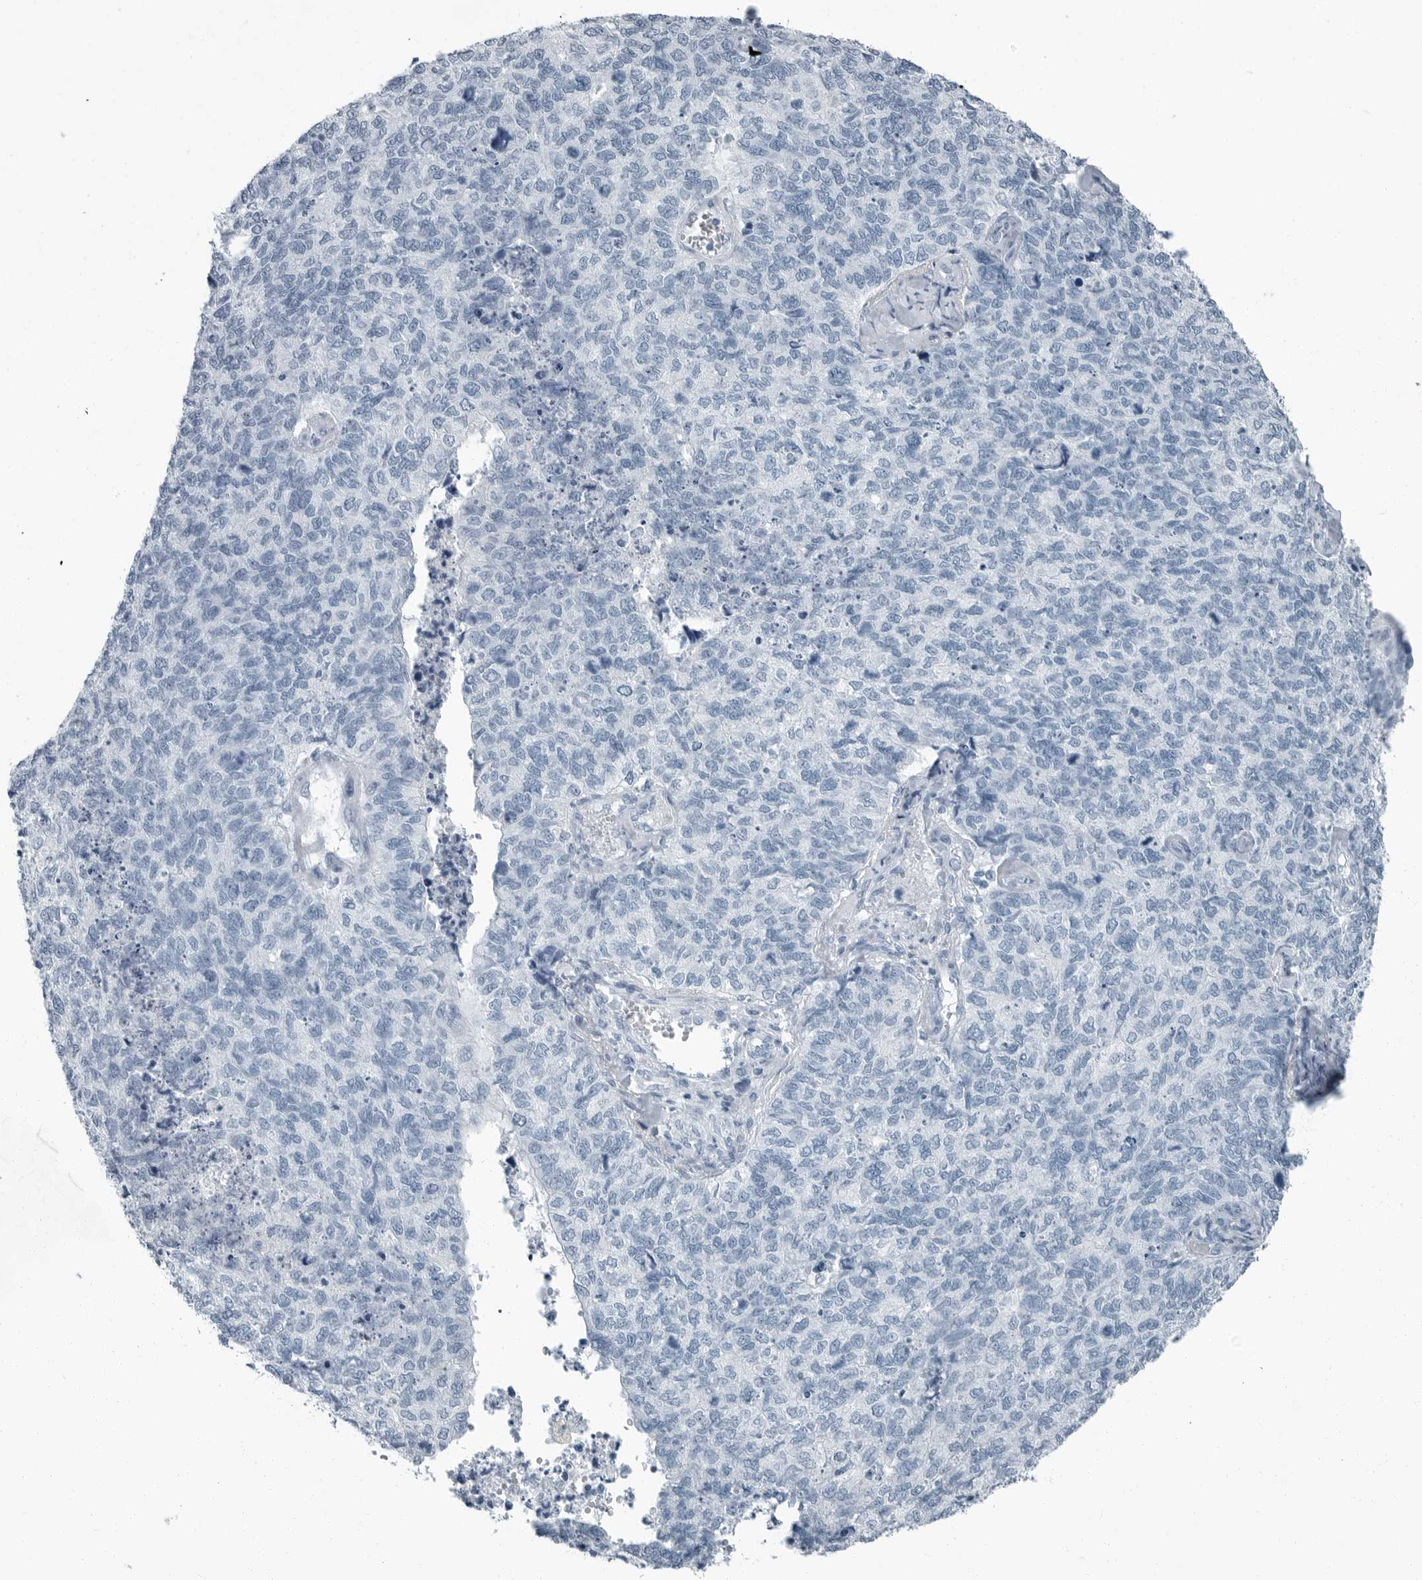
{"staining": {"intensity": "negative", "quantity": "none", "location": "none"}, "tissue": "cervical cancer", "cell_type": "Tumor cells", "image_type": "cancer", "snomed": [{"axis": "morphology", "description": "Squamous cell carcinoma, NOS"}, {"axis": "topography", "description": "Cervix"}], "caption": "The immunohistochemistry (IHC) image has no significant positivity in tumor cells of cervical cancer (squamous cell carcinoma) tissue.", "gene": "FABP6", "patient": {"sex": "female", "age": 63}}